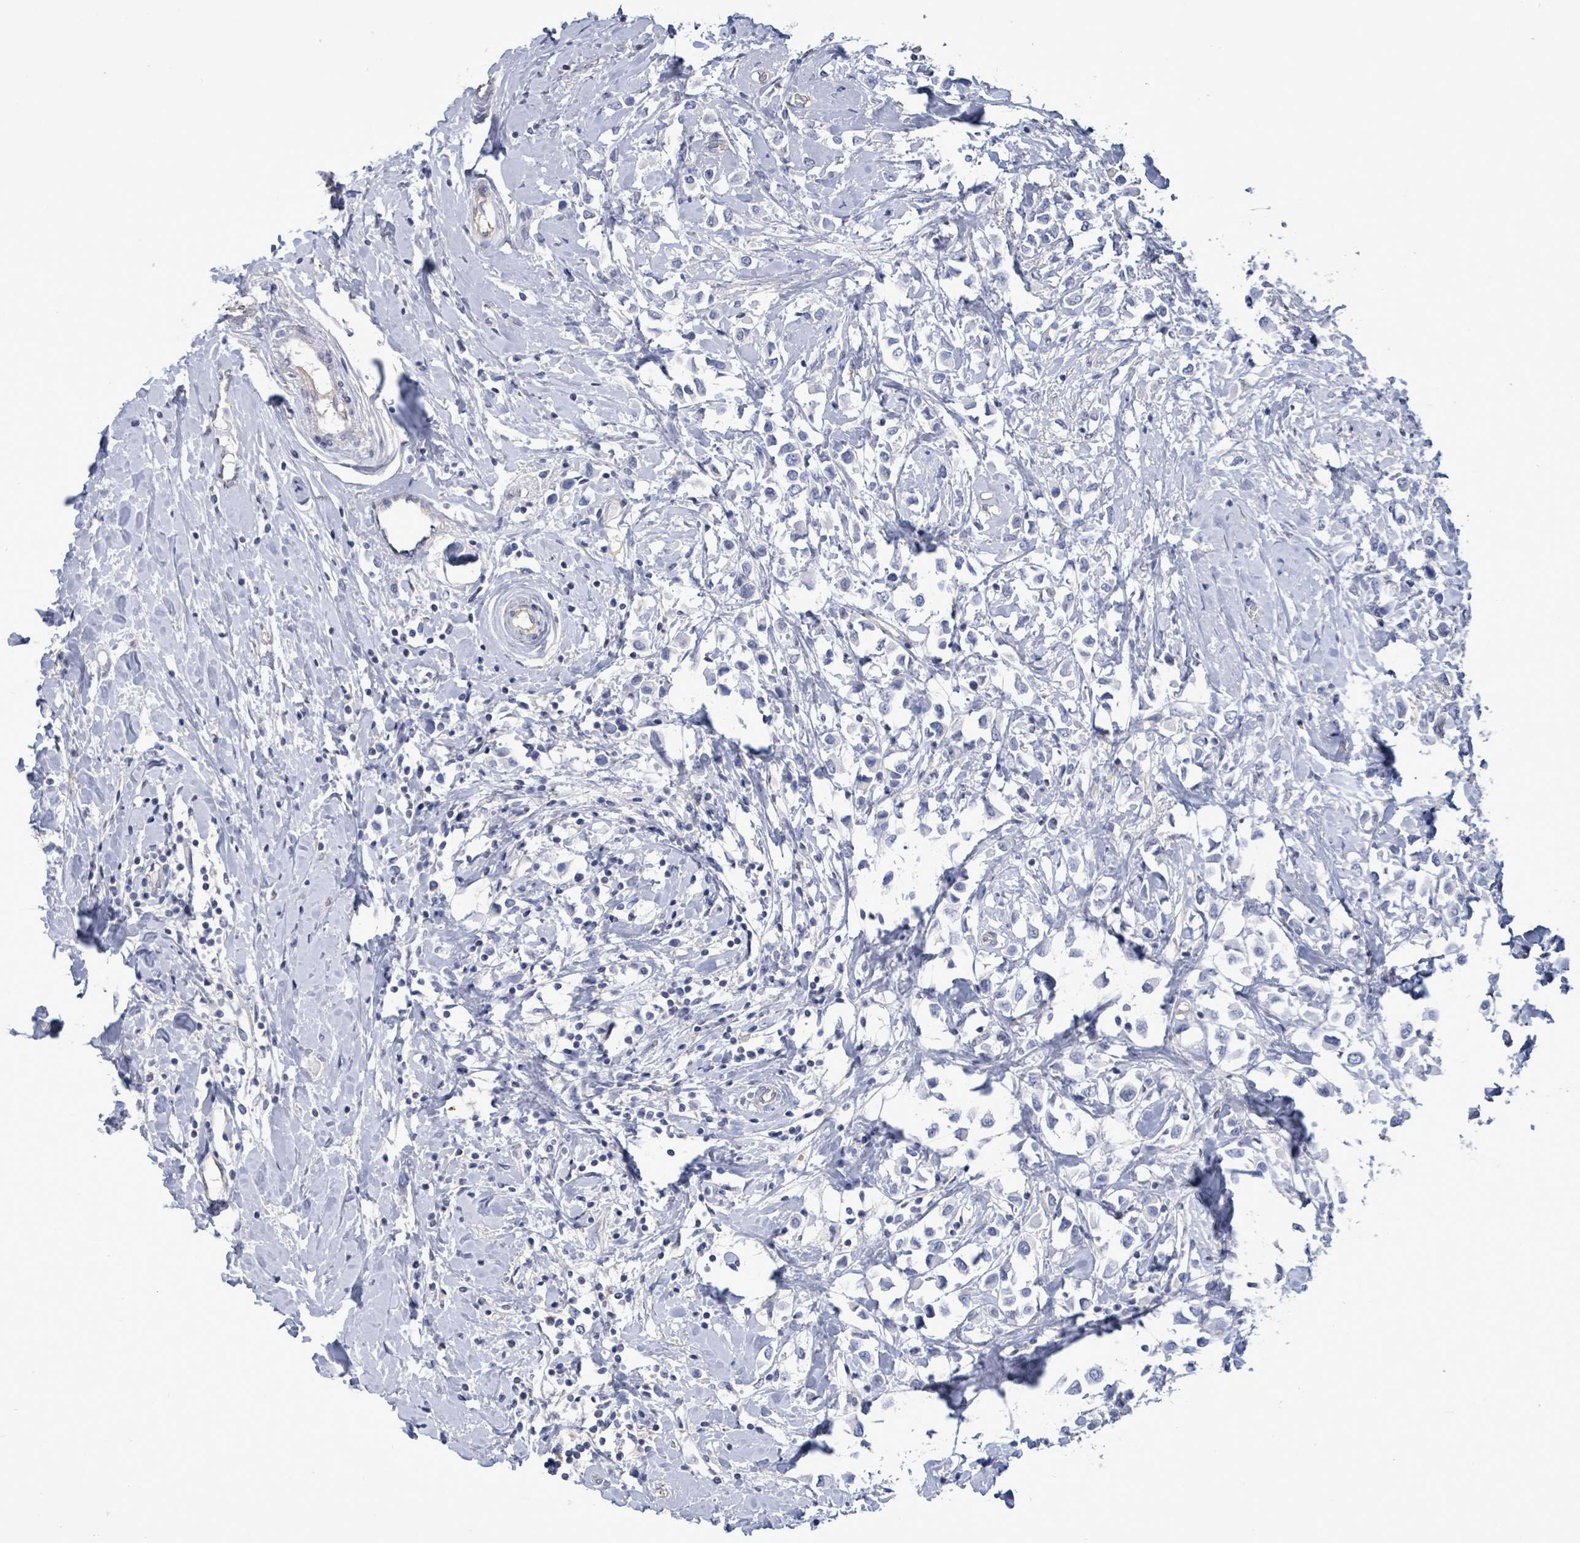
{"staining": {"intensity": "negative", "quantity": "none", "location": "none"}, "tissue": "breast cancer", "cell_type": "Tumor cells", "image_type": "cancer", "snomed": [{"axis": "morphology", "description": "Duct carcinoma"}, {"axis": "topography", "description": "Breast"}], "caption": "Immunohistochemical staining of human breast cancer shows no significant staining in tumor cells. The staining was performed using DAB to visualize the protein expression in brown, while the nuclei were stained in blue with hematoxylin (Magnification: 20x).", "gene": "CT45A5", "patient": {"sex": "female", "age": 61}}